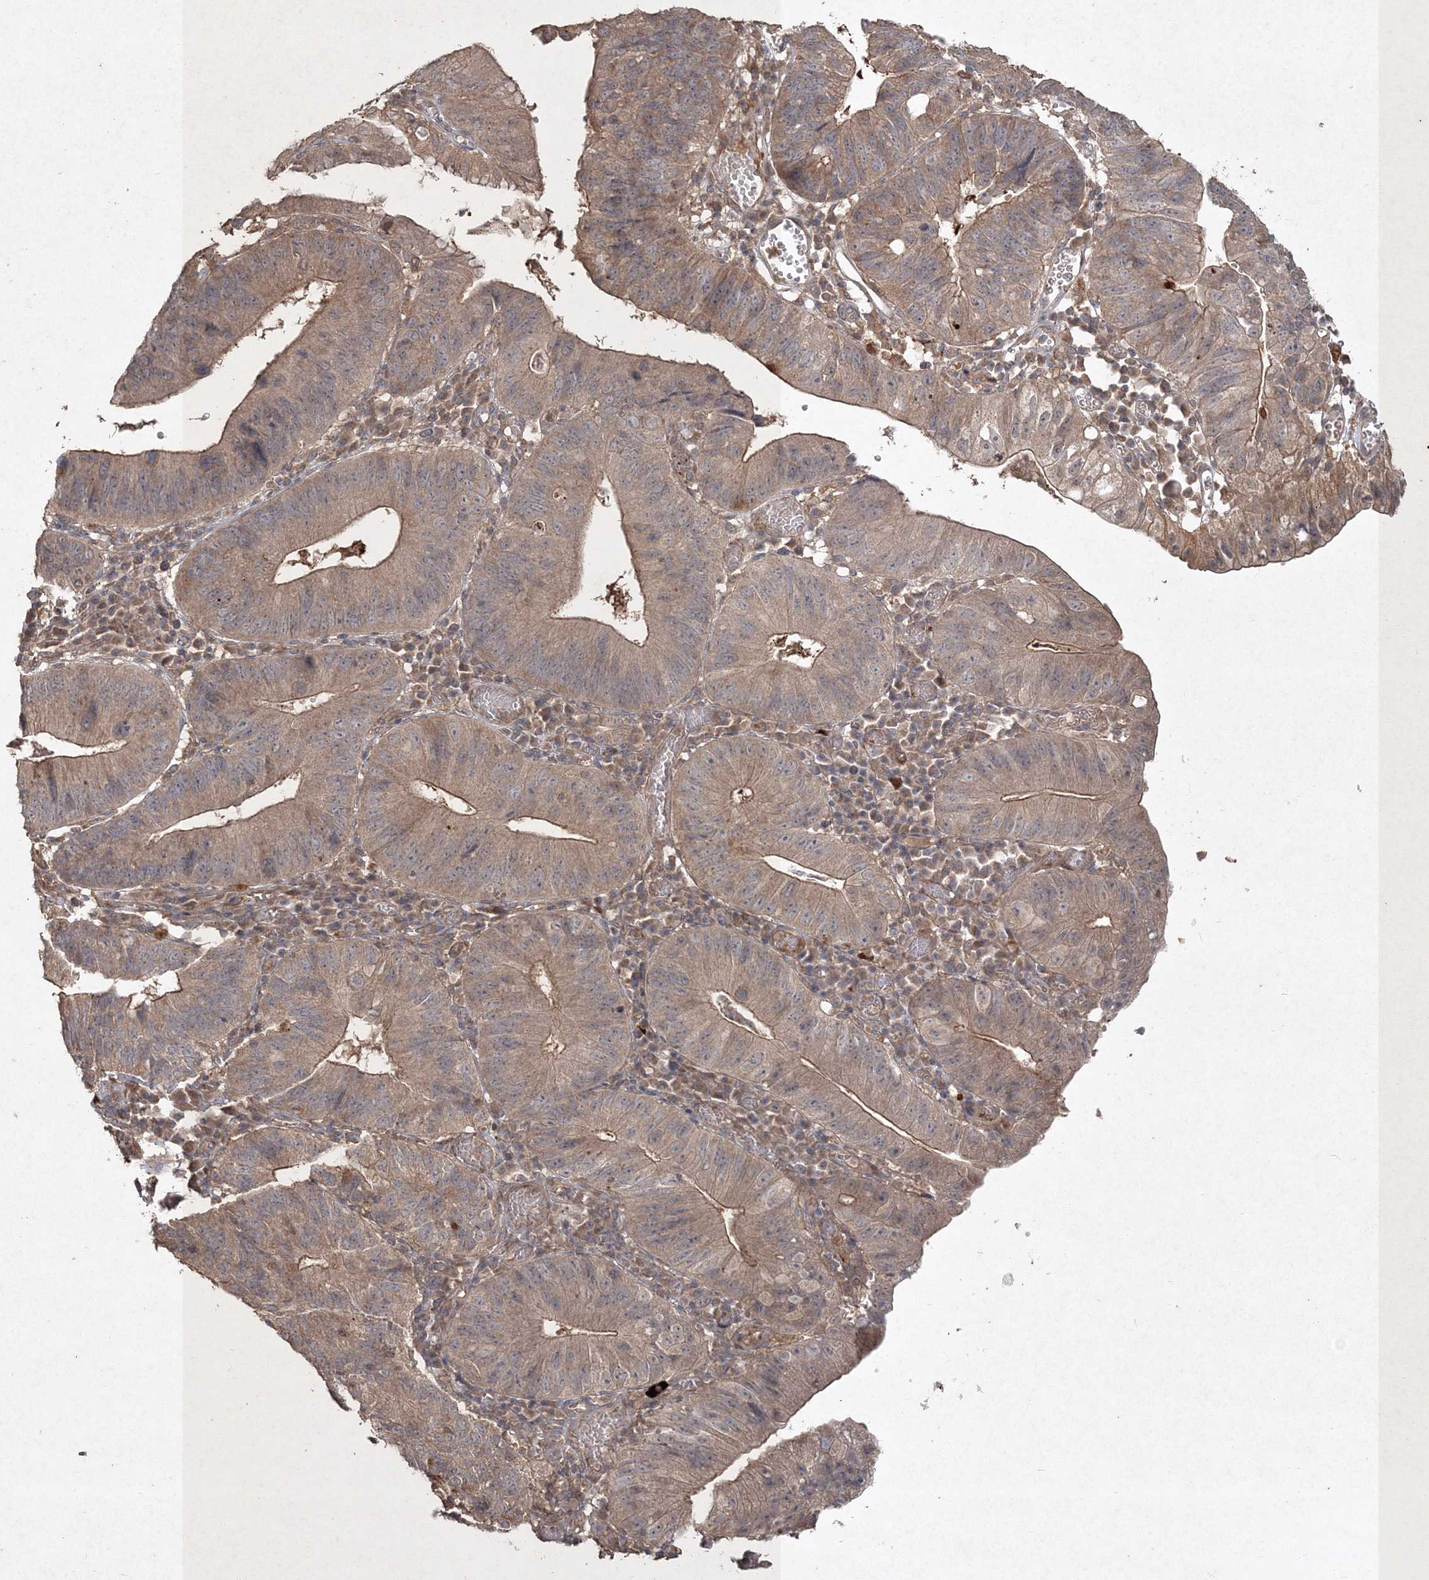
{"staining": {"intensity": "moderate", "quantity": "25%-75%", "location": "cytoplasmic/membranous"}, "tissue": "stomach cancer", "cell_type": "Tumor cells", "image_type": "cancer", "snomed": [{"axis": "morphology", "description": "Adenocarcinoma, NOS"}, {"axis": "topography", "description": "Stomach"}], "caption": "Moderate cytoplasmic/membranous protein expression is identified in approximately 25%-75% of tumor cells in stomach adenocarcinoma.", "gene": "SPRY1", "patient": {"sex": "male", "age": 59}}